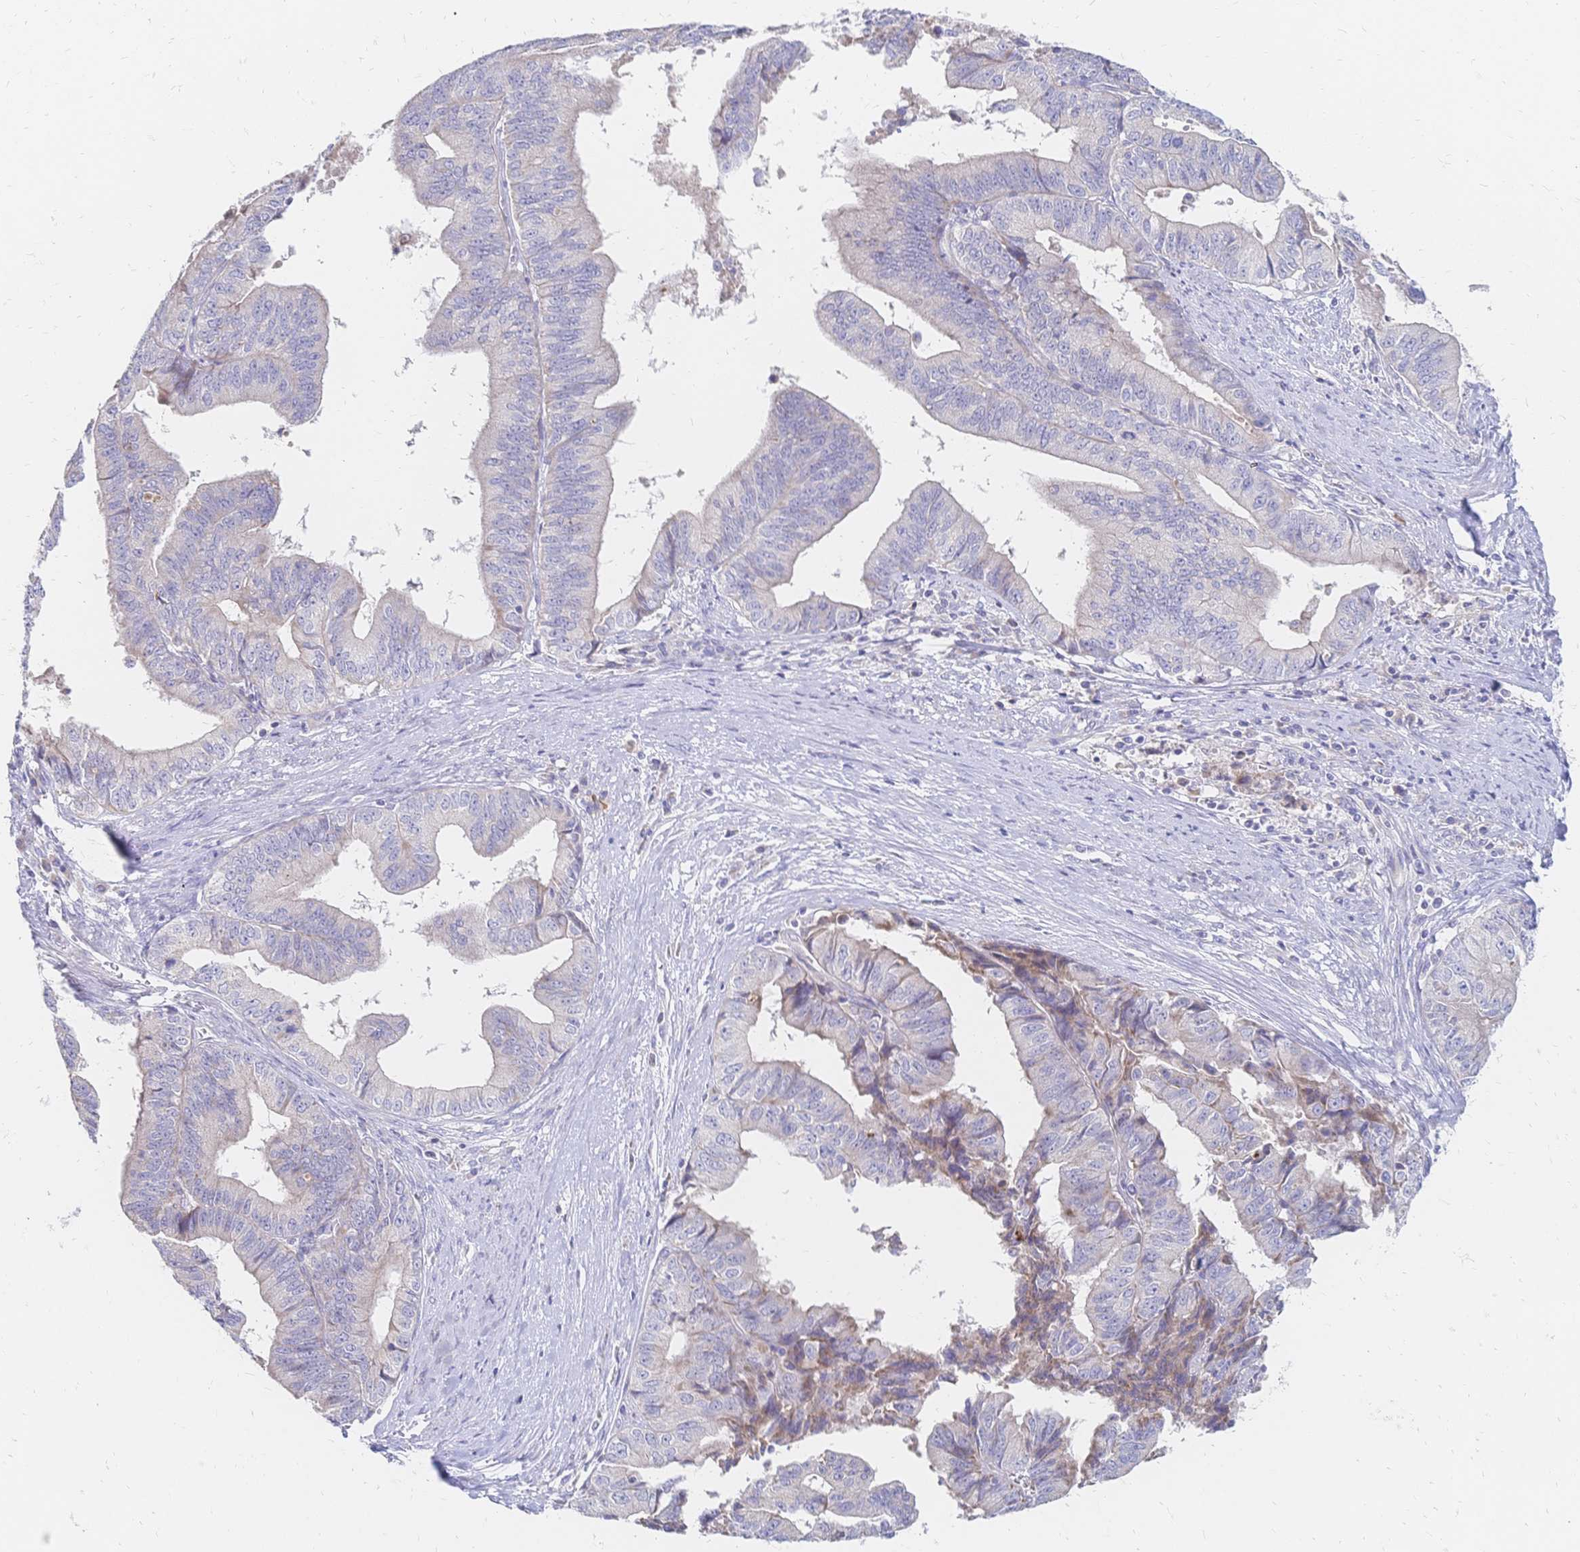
{"staining": {"intensity": "negative", "quantity": "none", "location": "none"}, "tissue": "endometrial cancer", "cell_type": "Tumor cells", "image_type": "cancer", "snomed": [{"axis": "morphology", "description": "Adenocarcinoma, NOS"}, {"axis": "topography", "description": "Endometrium"}], "caption": "A histopathology image of human endometrial cancer (adenocarcinoma) is negative for staining in tumor cells.", "gene": "VWC2L", "patient": {"sex": "female", "age": 65}}